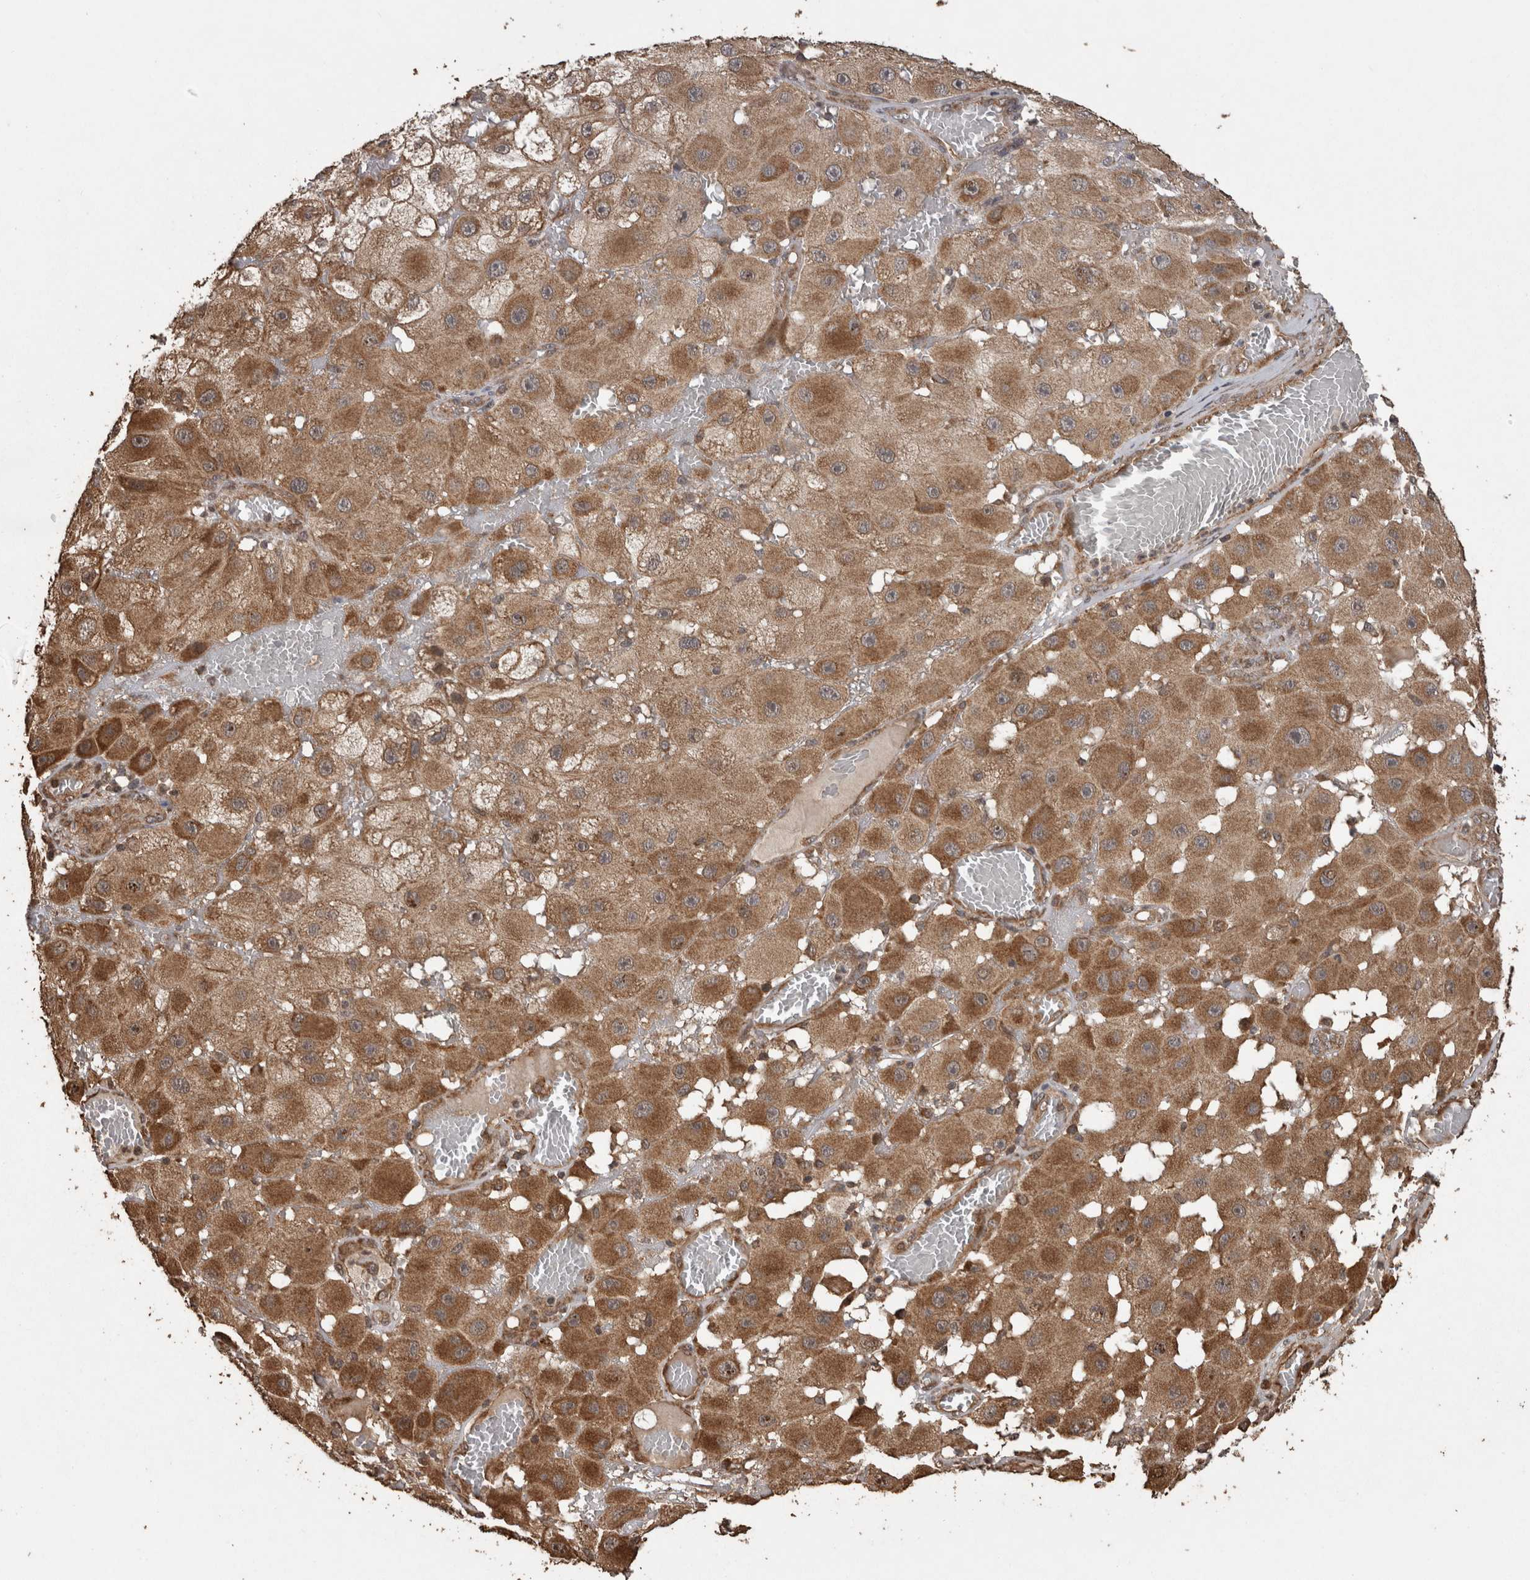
{"staining": {"intensity": "moderate", "quantity": ">75%", "location": "cytoplasmic/membranous"}, "tissue": "melanoma", "cell_type": "Tumor cells", "image_type": "cancer", "snomed": [{"axis": "morphology", "description": "Malignant melanoma, NOS"}, {"axis": "topography", "description": "Skin"}], "caption": "Moderate cytoplasmic/membranous positivity is identified in about >75% of tumor cells in malignant melanoma.", "gene": "PINK1", "patient": {"sex": "female", "age": 81}}